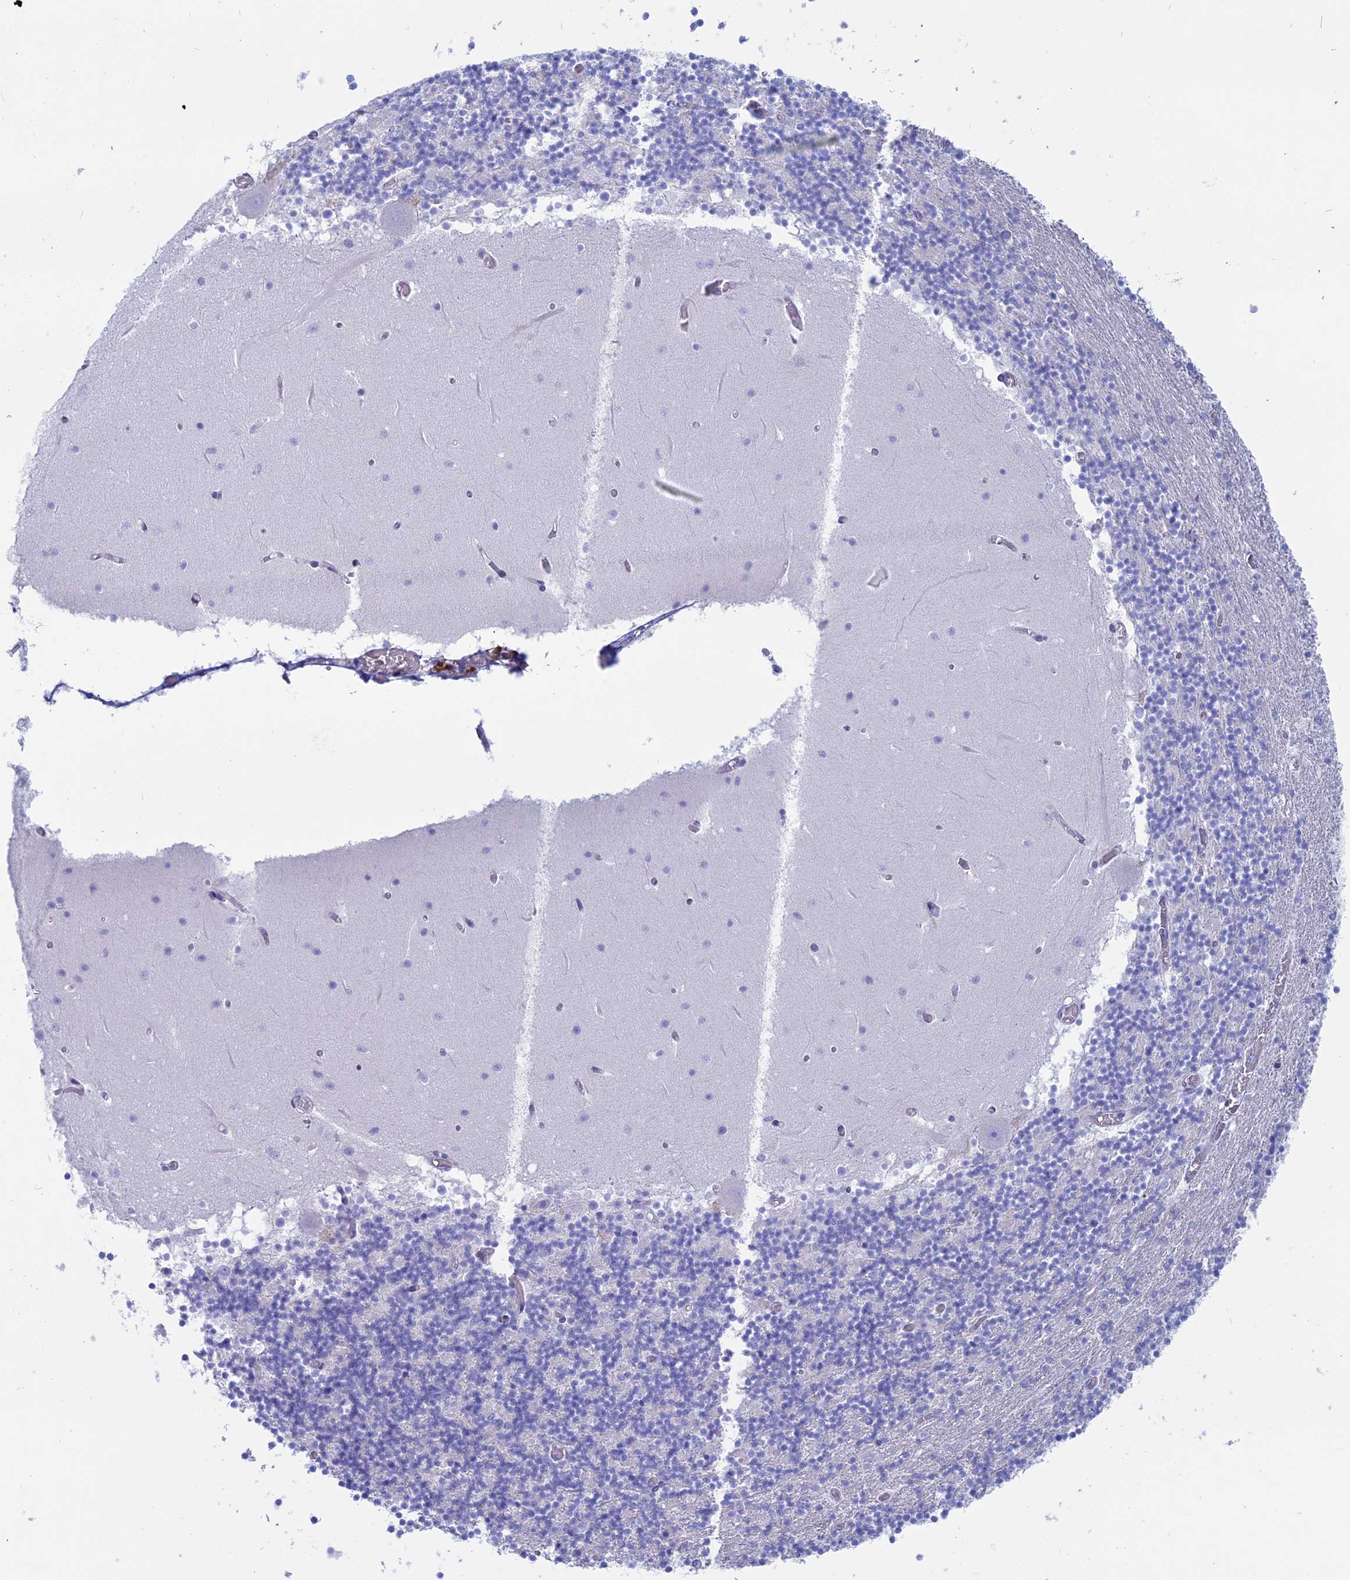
{"staining": {"intensity": "negative", "quantity": "none", "location": "none"}, "tissue": "cerebellum", "cell_type": "Cells in granular layer", "image_type": "normal", "snomed": [{"axis": "morphology", "description": "Normal tissue, NOS"}, {"axis": "topography", "description": "Cerebellum"}], "caption": "The photomicrograph exhibits no significant expression in cells in granular layer of cerebellum. (Stains: DAB (3,3'-diaminobenzidine) immunohistochemistry with hematoxylin counter stain, Microscopy: brightfield microscopy at high magnification).", "gene": "OR2AE1", "patient": {"sex": "female", "age": 28}}